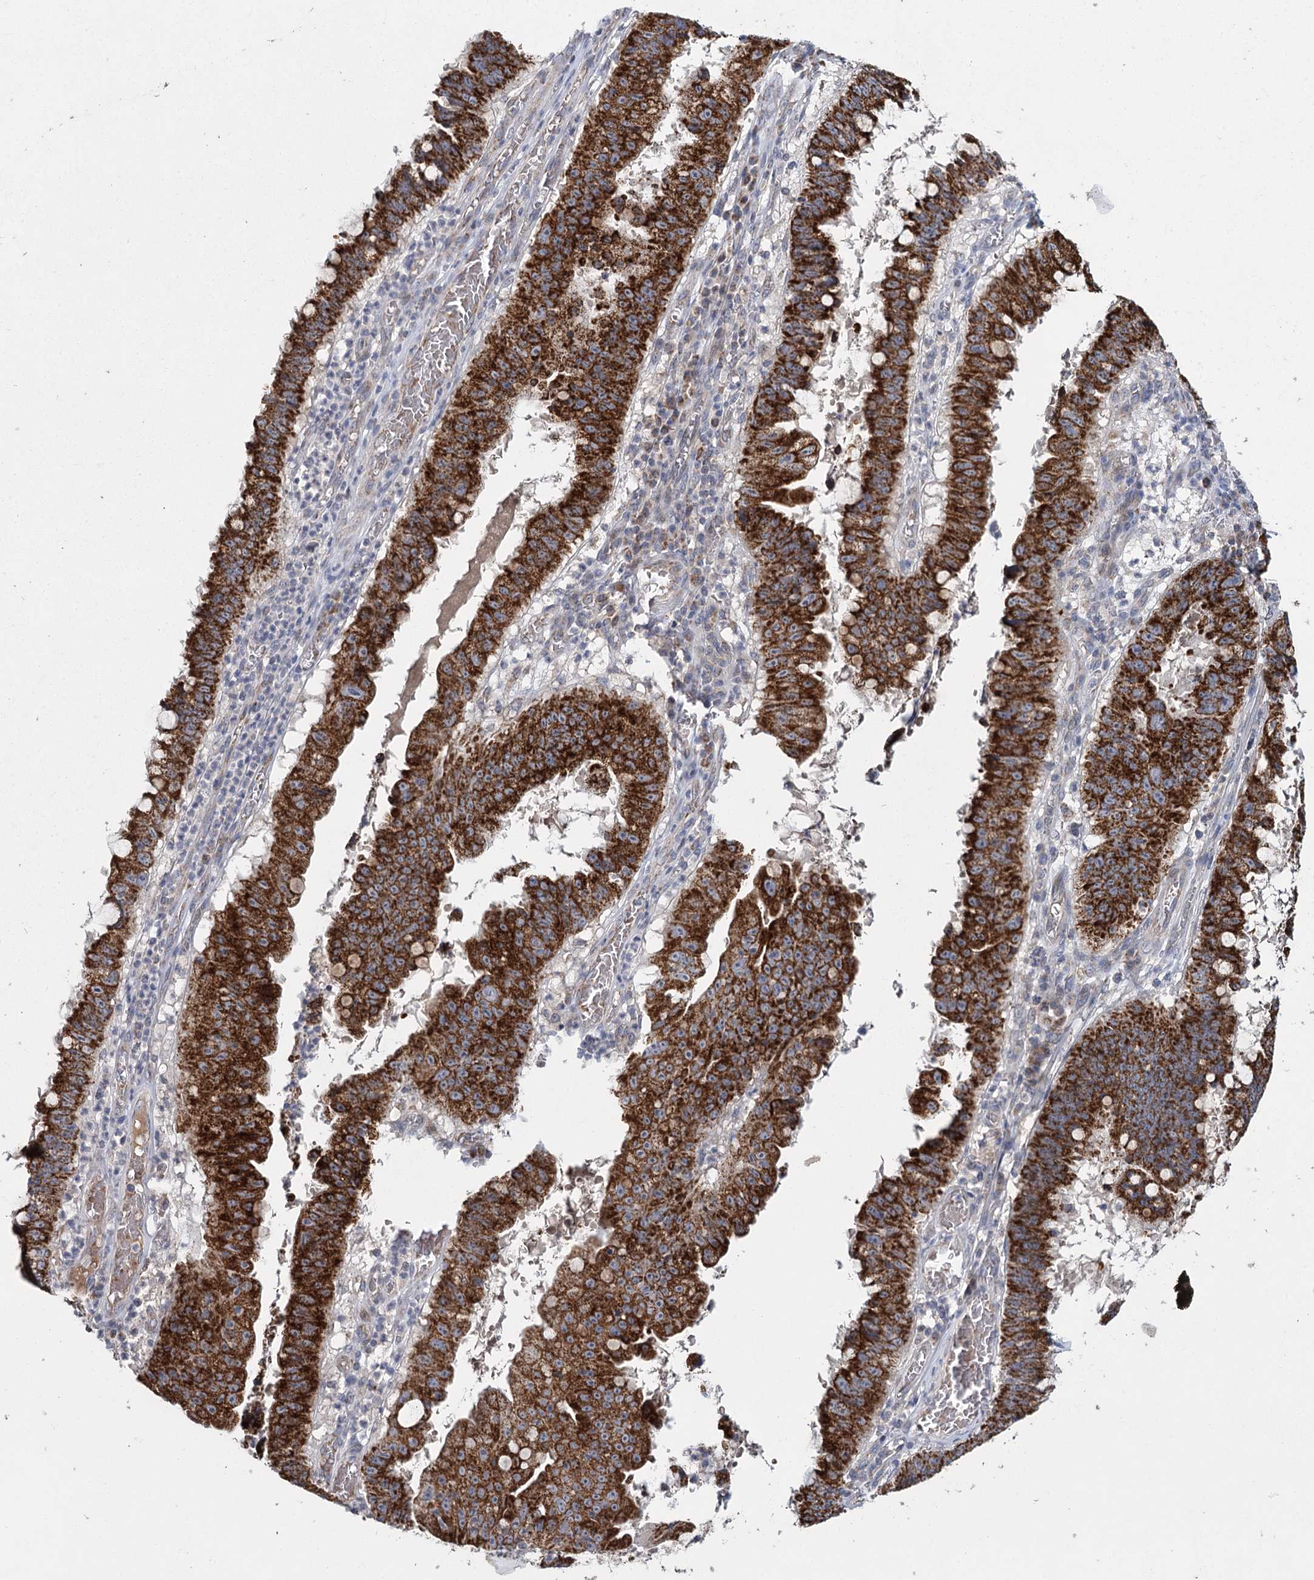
{"staining": {"intensity": "strong", "quantity": ">75%", "location": "cytoplasmic/membranous"}, "tissue": "stomach cancer", "cell_type": "Tumor cells", "image_type": "cancer", "snomed": [{"axis": "morphology", "description": "Adenocarcinoma, NOS"}, {"axis": "topography", "description": "Stomach"}], "caption": "Immunohistochemistry (IHC) of stomach cancer displays high levels of strong cytoplasmic/membranous positivity in approximately >75% of tumor cells.", "gene": "MRPL44", "patient": {"sex": "male", "age": 59}}